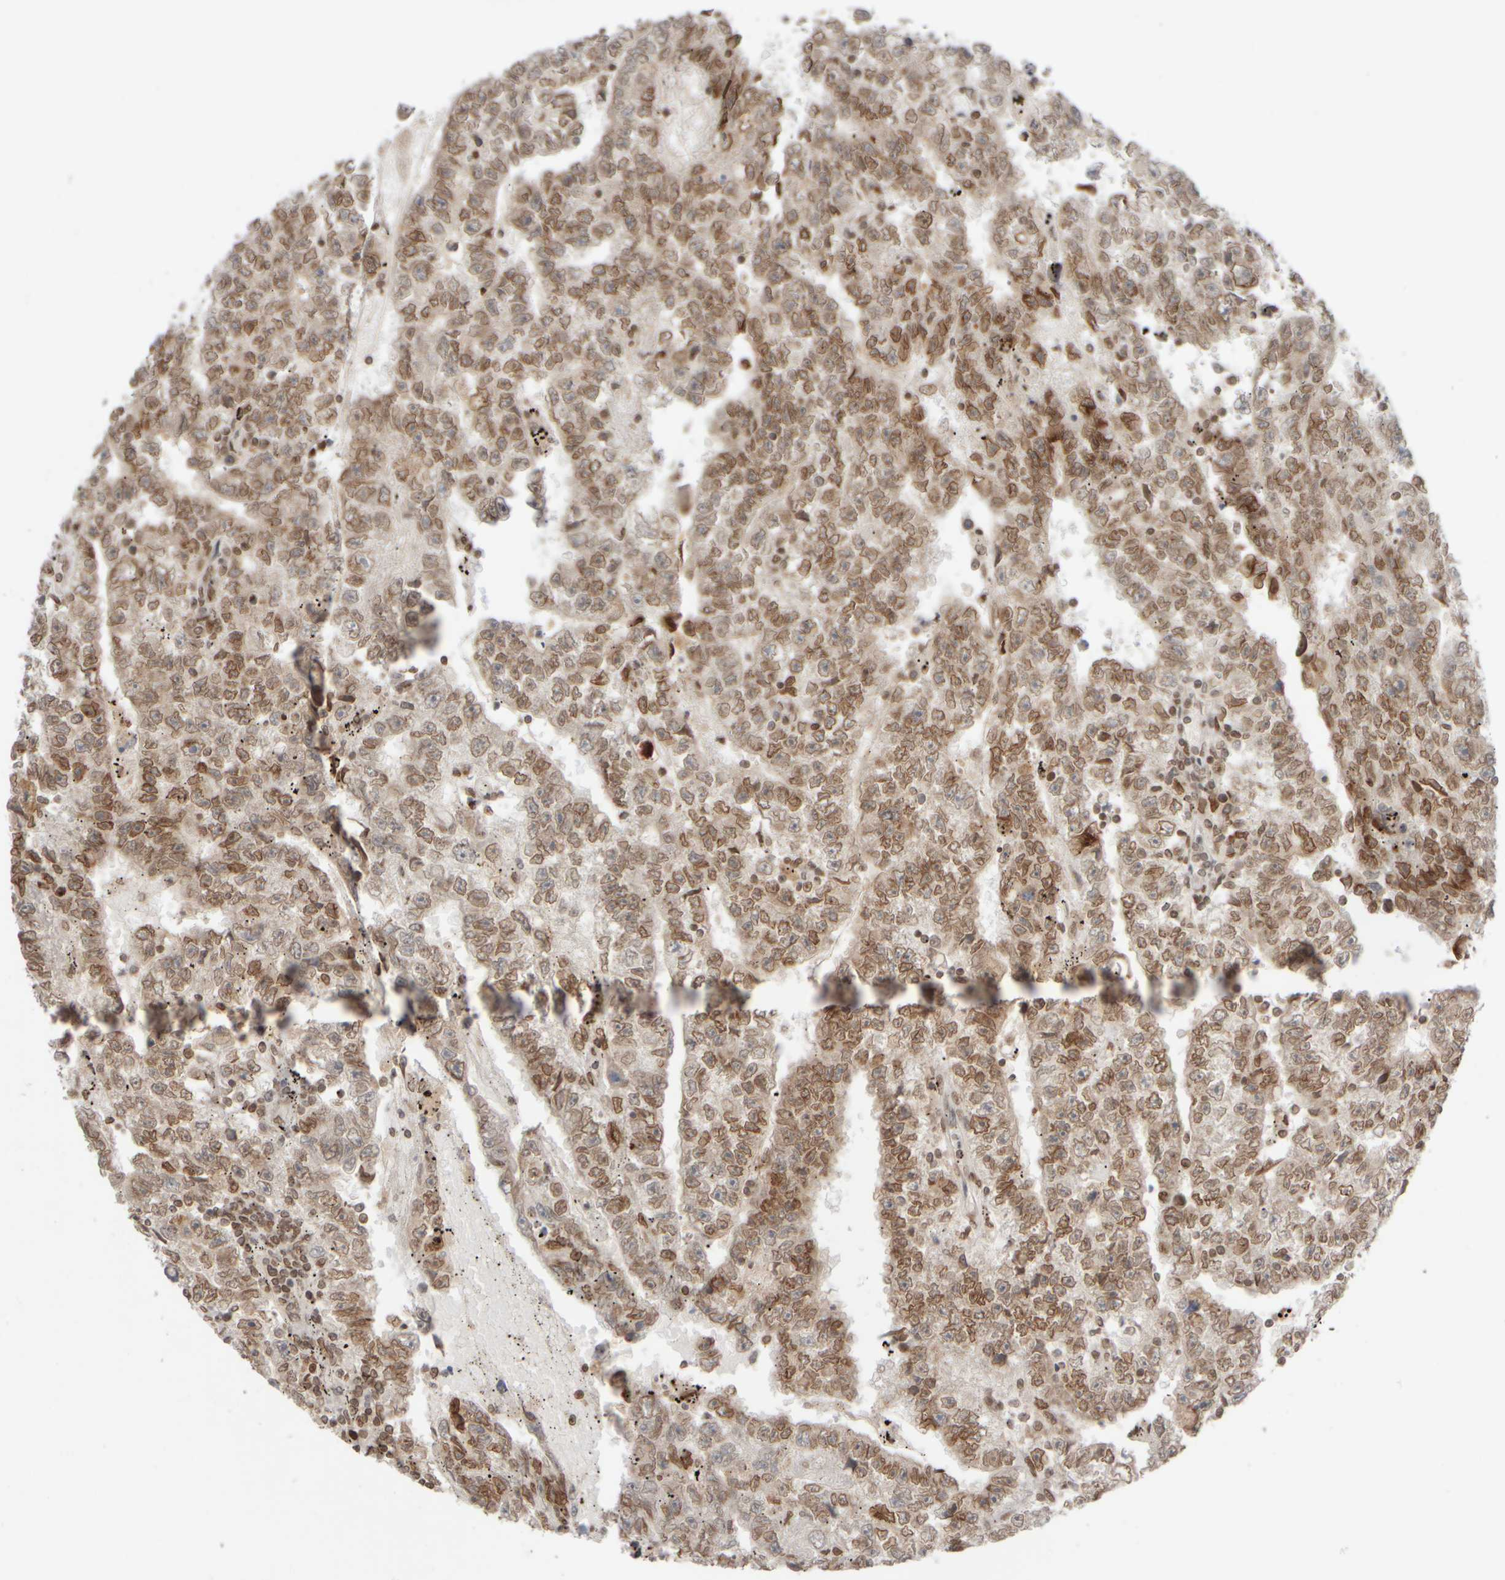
{"staining": {"intensity": "moderate", "quantity": ">75%", "location": "cytoplasmic/membranous,nuclear"}, "tissue": "testis cancer", "cell_type": "Tumor cells", "image_type": "cancer", "snomed": [{"axis": "morphology", "description": "Carcinoma, Embryonal, NOS"}, {"axis": "topography", "description": "Testis"}], "caption": "Immunohistochemistry of testis cancer exhibits medium levels of moderate cytoplasmic/membranous and nuclear staining in about >75% of tumor cells. Ihc stains the protein in brown and the nuclei are stained blue.", "gene": "ZC3HC1", "patient": {"sex": "male", "age": 25}}